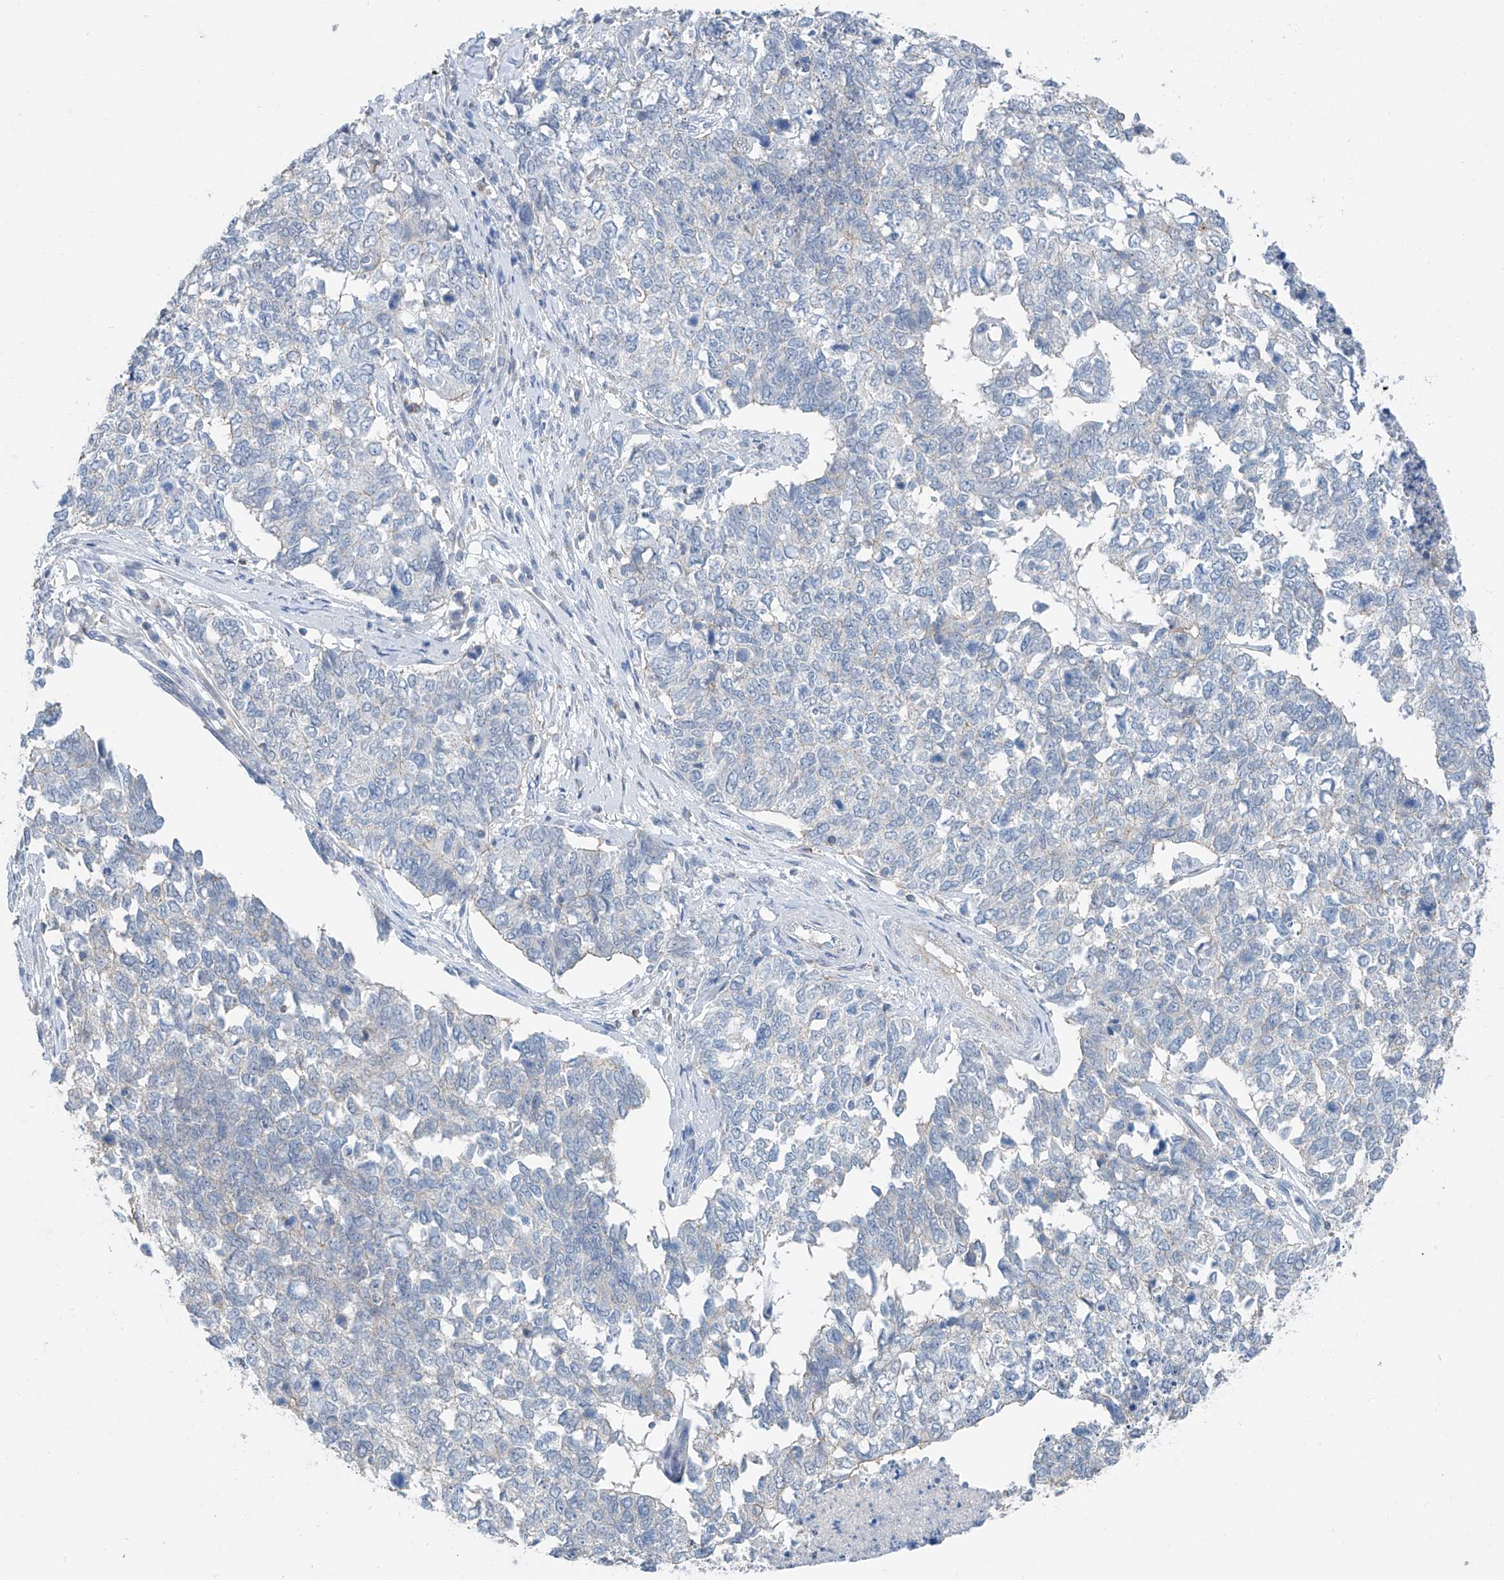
{"staining": {"intensity": "negative", "quantity": "none", "location": "none"}, "tissue": "cervical cancer", "cell_type": "Tumor cells", "image_type": "cancer", "snomed": [{"axis": "morphology", "description": "Squamous cell carcinoma, NOS"}, {"axis": "topography", "description": "Cervix"}], "caption": "High power microscopy micrograph of an immunohistochemistry (IHC) photomicrograph of squamous cell carcinoma (cervical), revealing no significant positivity in tumor cells.", "gene": "ANKRD34A", "patient": {"sex": "female", "age": 63}}